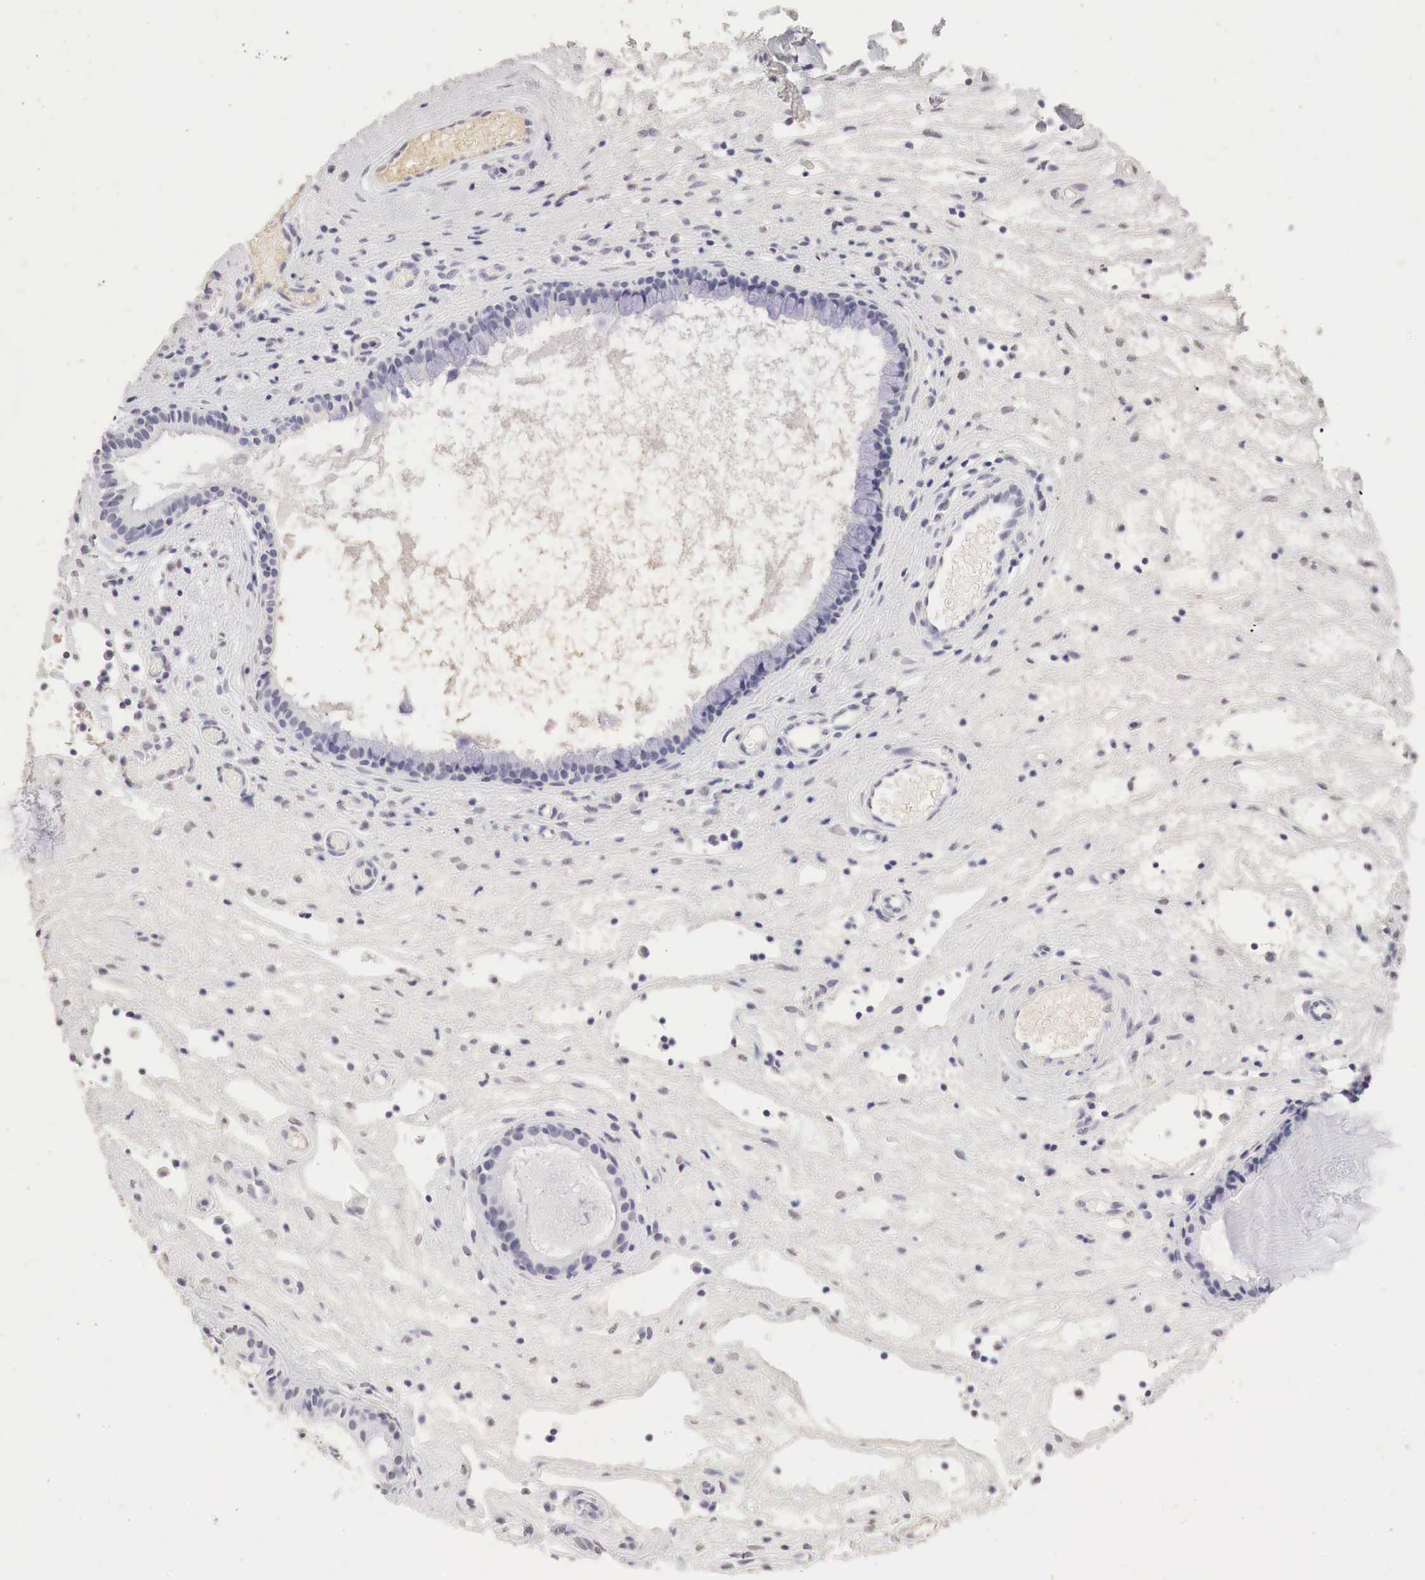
{"staining": {"intensity": "negative", "quantity": "none", "location": "none"}, "tissue": "nasopharynx", "cell_type": "Respiratory epithelial cells", "image_type": "normal", "snomed": [{"axis": "morphology", "description": "Normal tissue, NOS"}, {"axis": "topography", "description": "Nasopharynx"}], "caption": "Respiratory epithelial cells show no significant expression in unremarkable nasopharynx. Brightfield microscopy of immunohistochemistry stained with DAB (3,3'-diaminobenzidine) (brown) and hematoxylin (blue), captured at high magnification.", "gene": "OTC", "patient": {"sex": "female", "age": 78}}